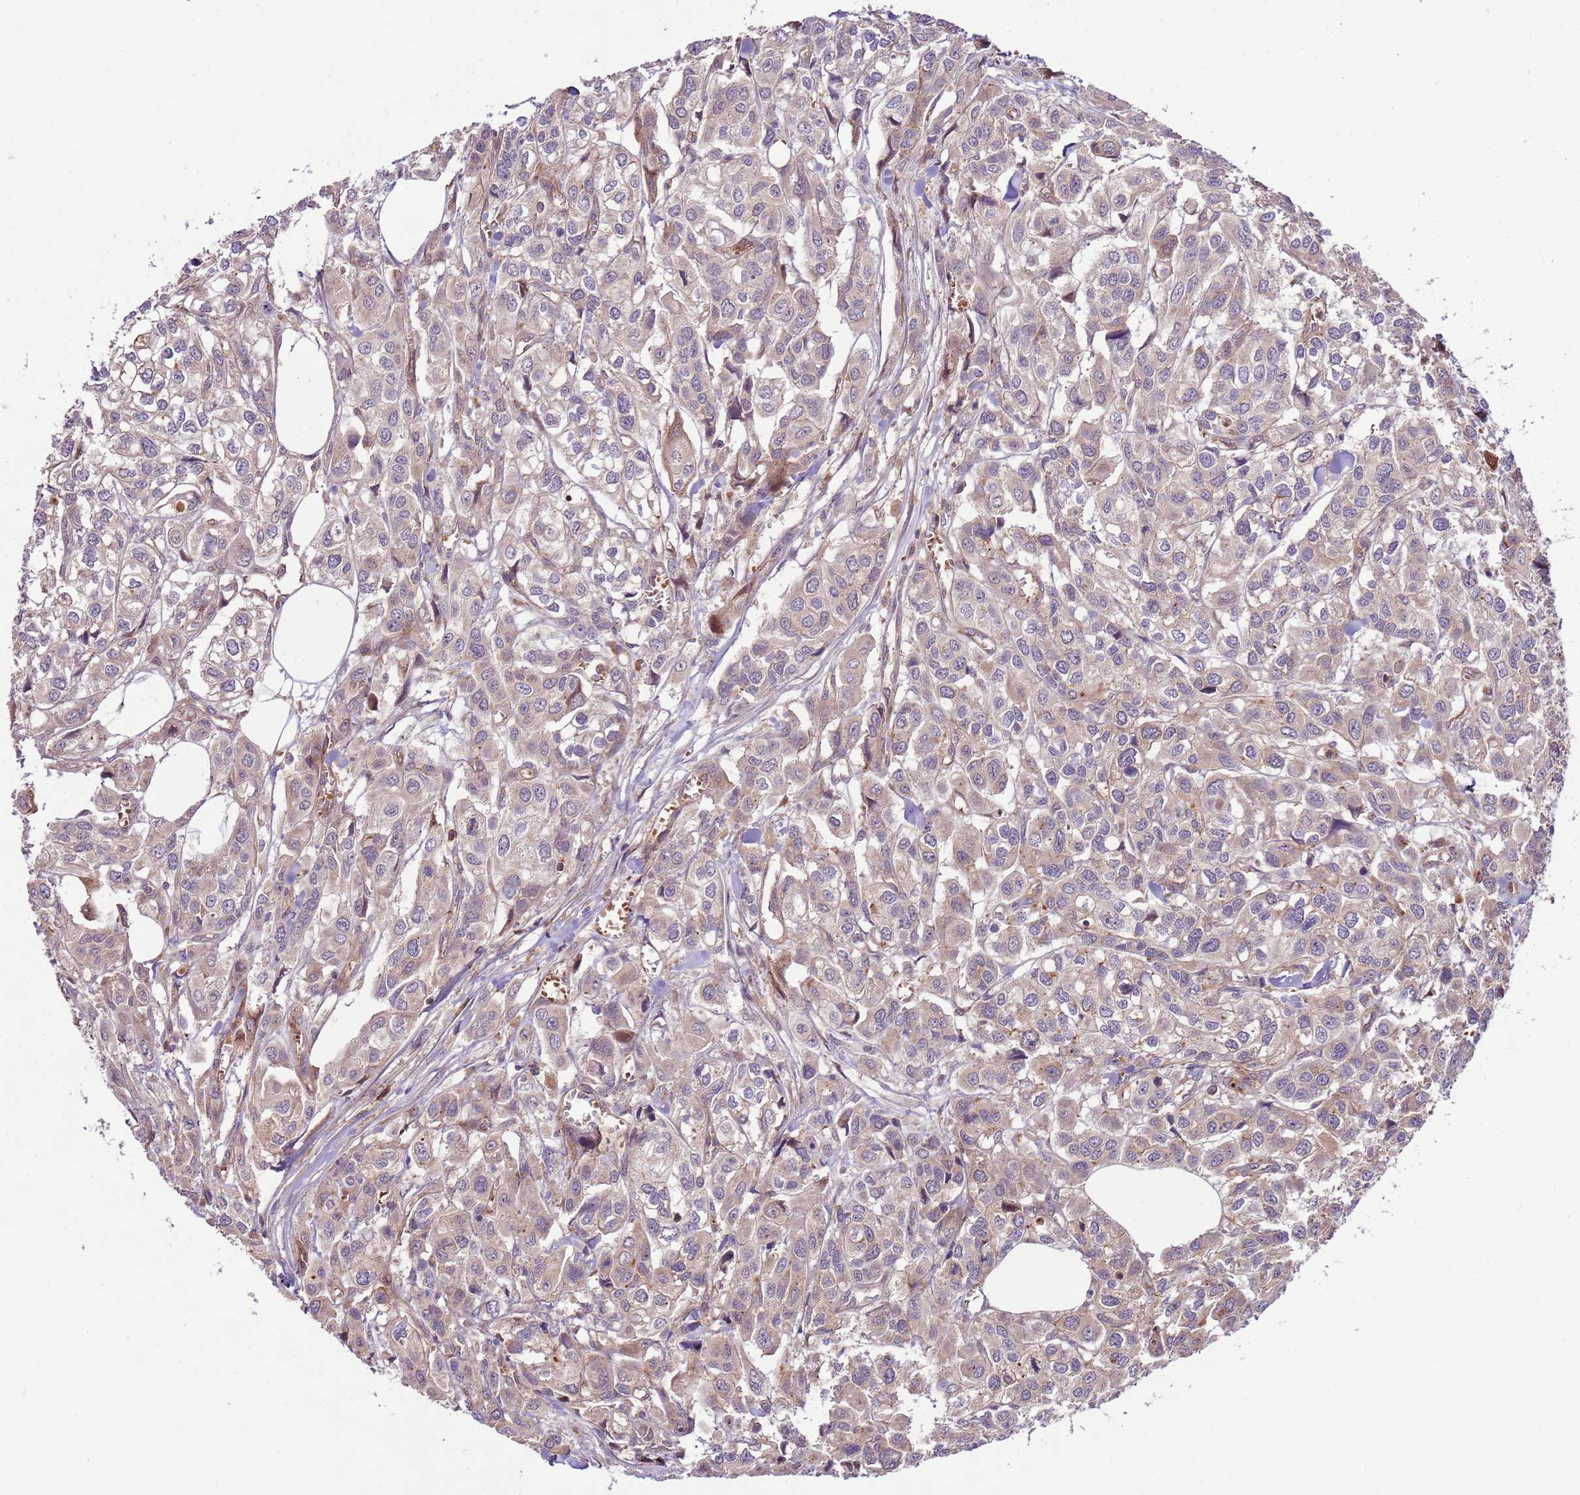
{"staining": {"intensity": "negative", "quantity": "none", "location": "none"}, "tissue": "urothelial cancer", "cell_type": "Tumor cells", "image_type": "cancer", "snomed": [{"axis": "morphology", "description": "Urothelial carcinoma, High grade"}, {"axis": "topography", "description": "Urinary bladder"}], "caption": "Micrograph shows no protein positivity in tumor cells of urothelial cancer tissue. (Stains: DAB immunohistochemistry with hematoxylin counter stain, Microscopy: brightfield microscopy at high magnification).", "gene": "ZNF624", "patient": {"sex": "male", "age": 67}}